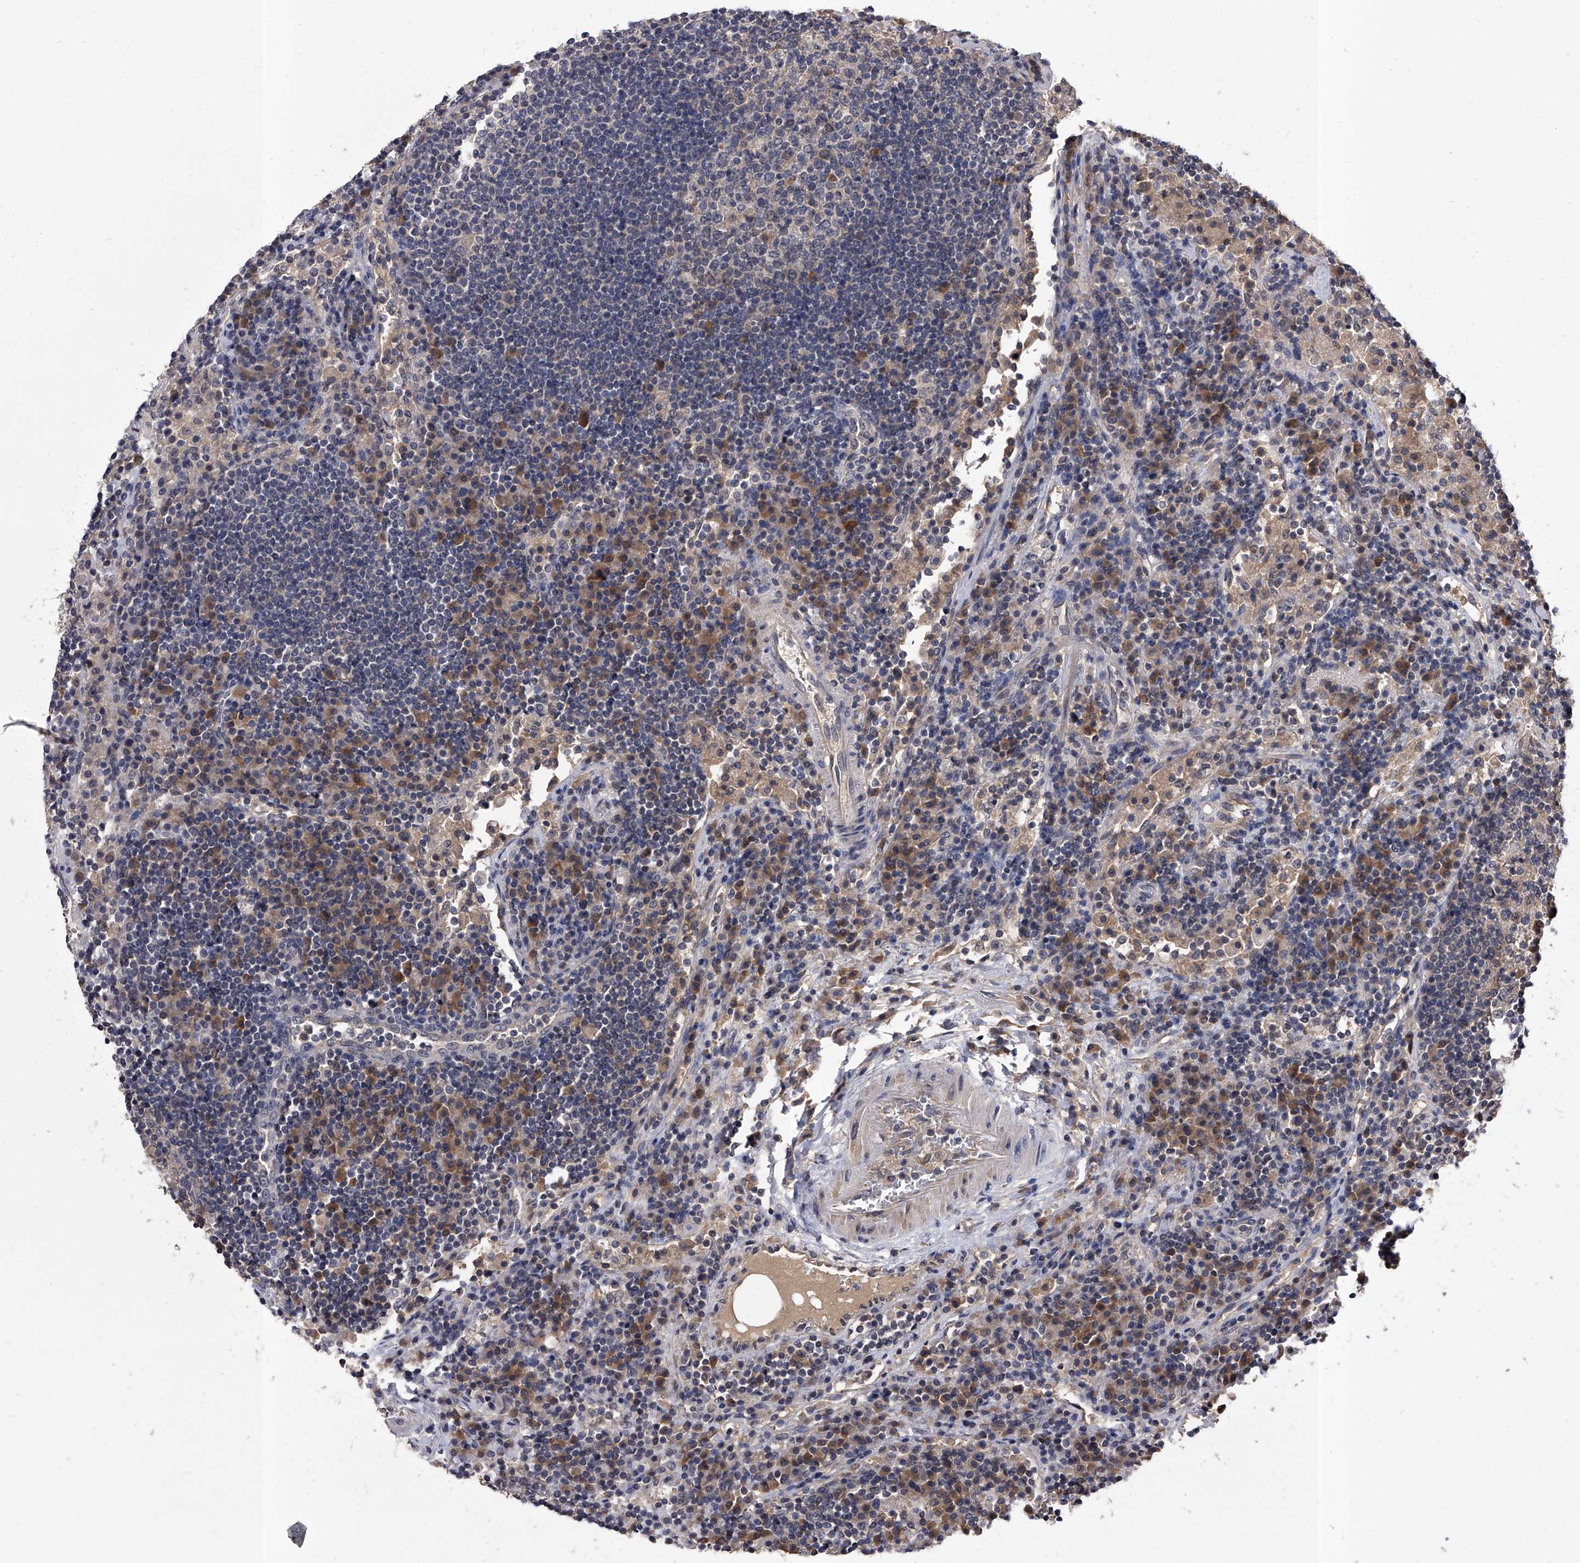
{"staining": {"intensity": "weak", "quantity": "<25%", "location": "cytoplasmic/membranous"}, "tissue": "lymph node", "cell_type": "Germinal center cells", "image_type": "normal", "snomed": [{"axis": "morphology", "description": "Normal tissue, NOS"}, {"axis": "topography", "description": "Lymph node"}], "caption": "The histopathology image displays no staining of germinal center cells in unremarkable lymph node. Nuclei are stained in blue.", "gene": "SLC18B1", "patient": {"sex": "female", "age": 53}}